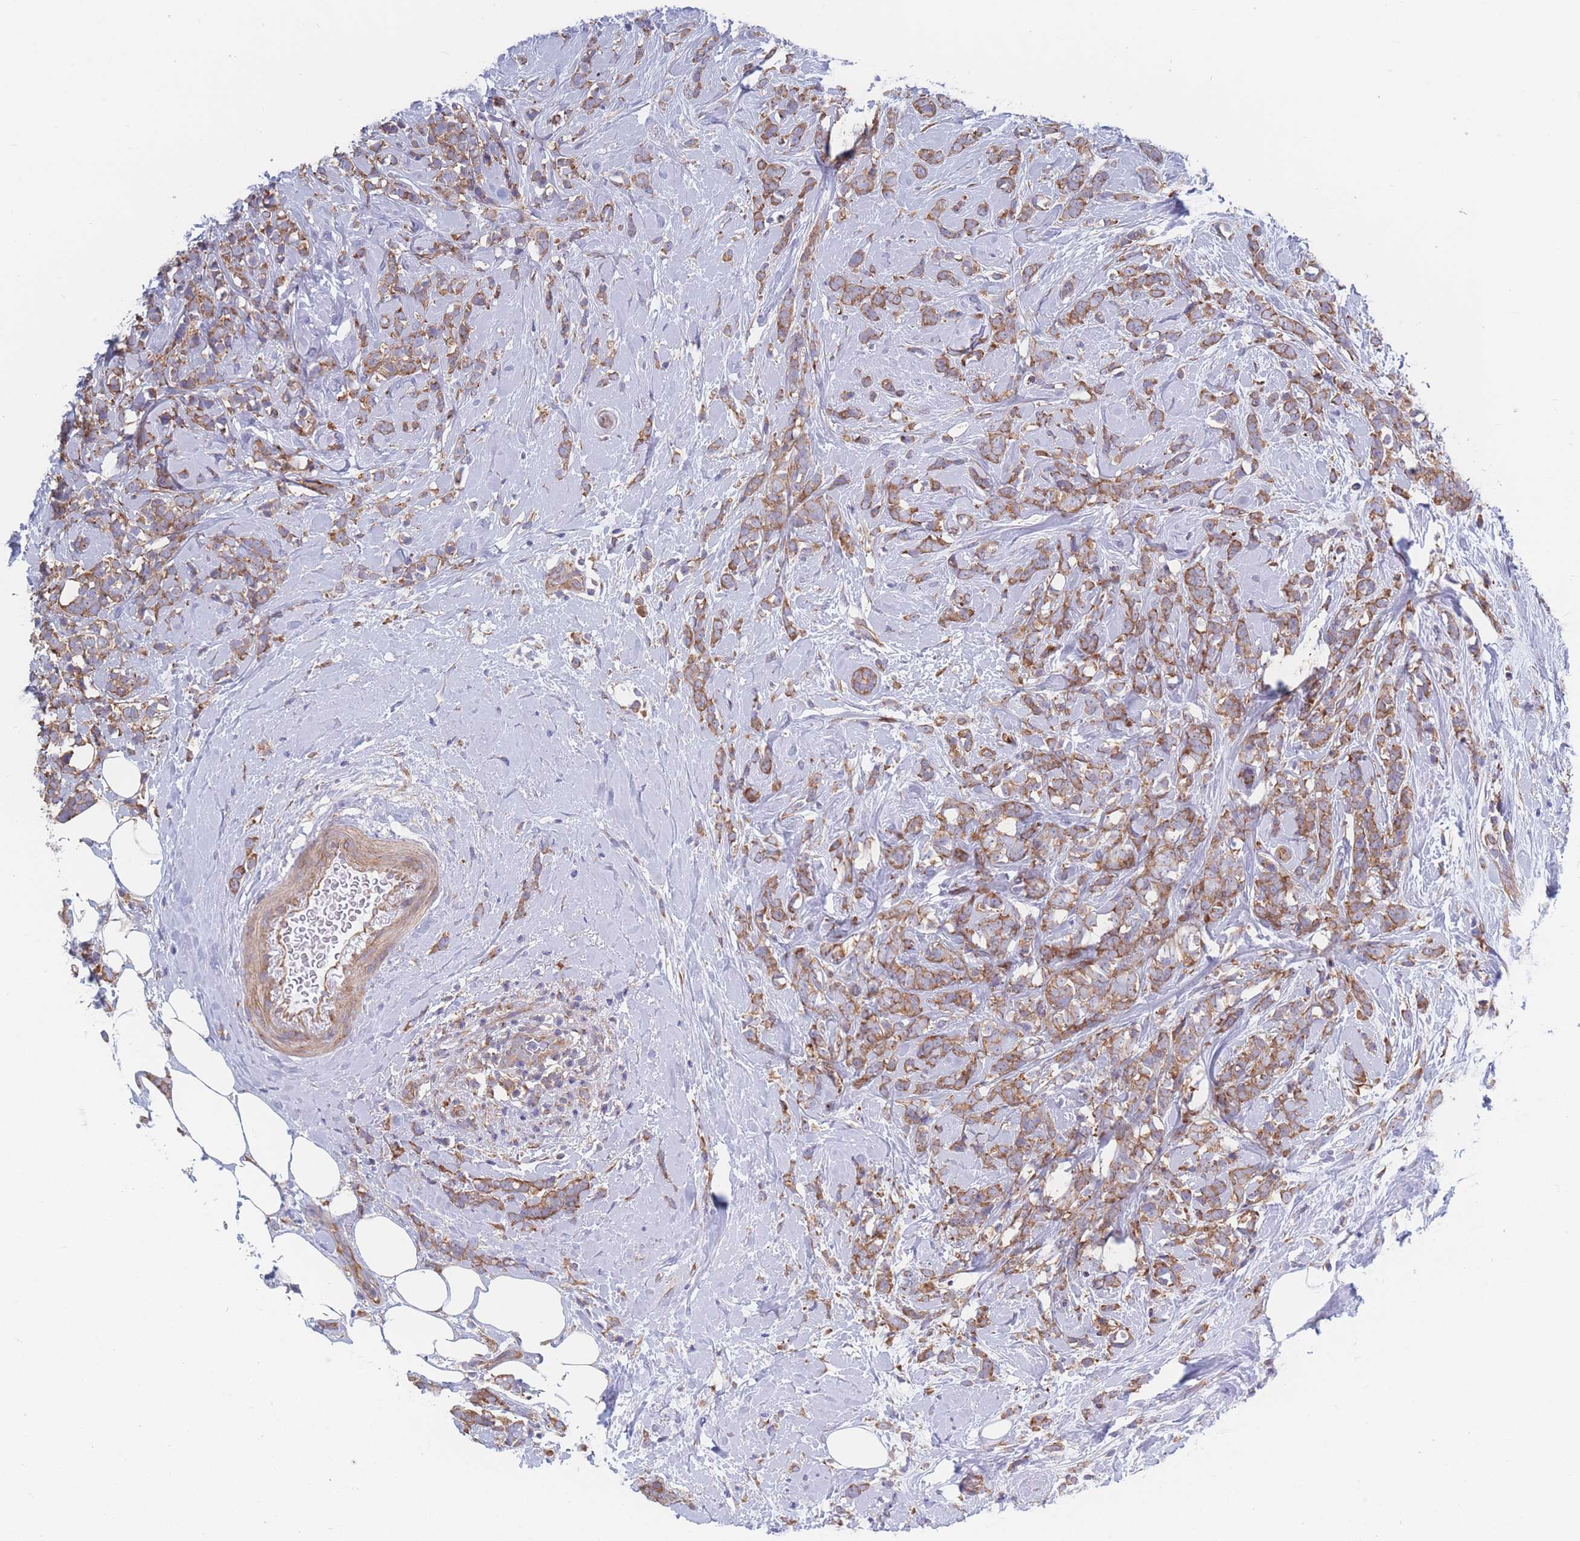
{"staining": {"intensity": "moderate", "quantity": ">75%", "location": "cytoplasmic/membranous"}, "tissue": "breast cancer", "cell_type": "Tumor cells", "image_type": "cancer", "snomed": [{"axis": "morphology", "description": "Lobular carcinoma"}, {"axis": "topography", "description": "Breast"}], "caption": "Immunohistochemistry (IHC) photomicrograph of breast cancer (lobular carcinoma) stained for a protein (brown), which demonstrates medium levels of moderate cytoplasmic/membranous staining in approximately >75% of tumor cells.", "gene": "RPL8", "patient": {"sex": "female", "age": 58}}